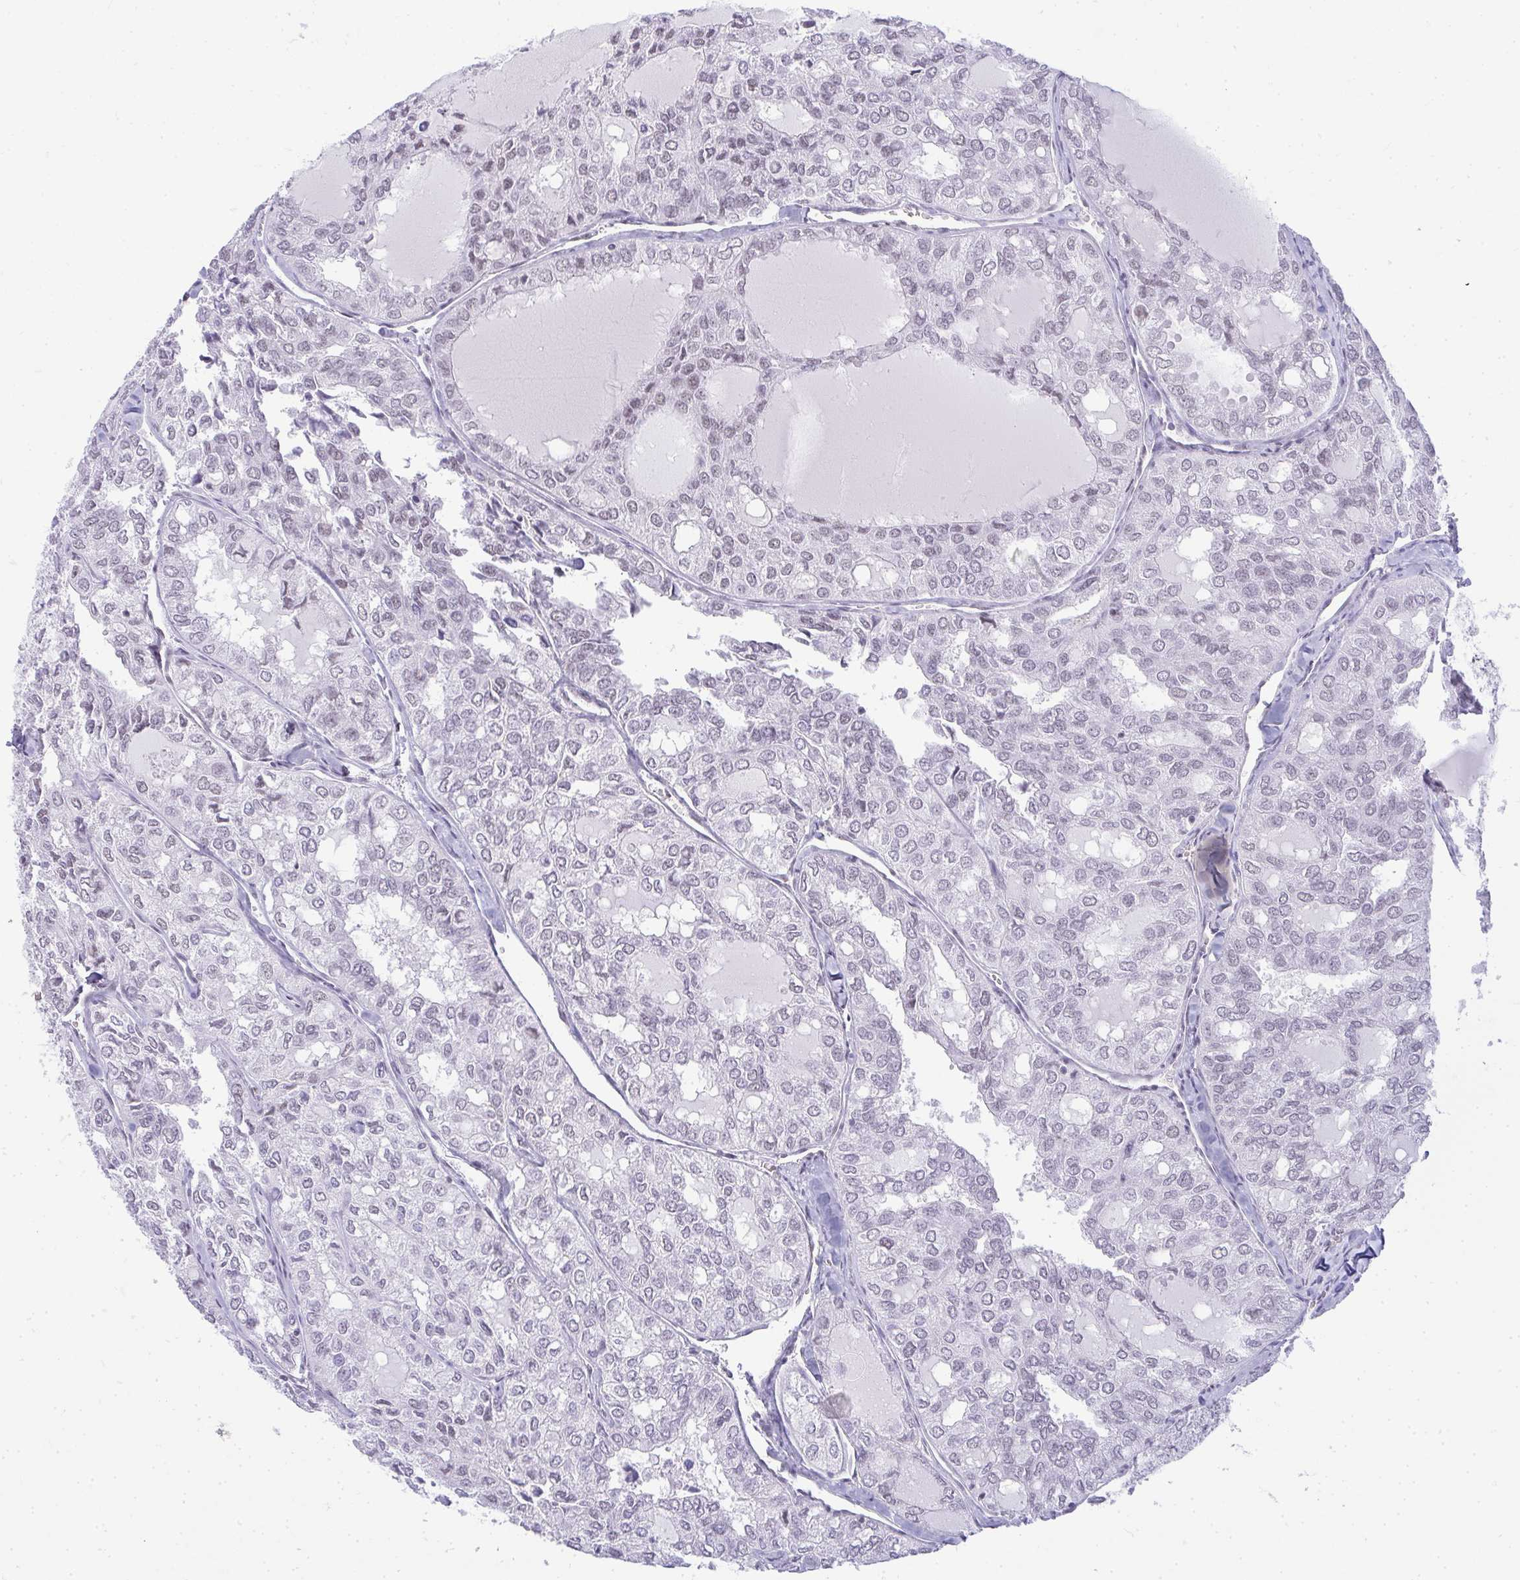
{"staining": {"intensity": "negative", "quantity": "none", "location": "none"}, "tissue": "thyroid cancer", "cell_type": "Tumor cells", "image_type": "cancer", "snomed": [{"axis": "morphology", "description": "Follicular adenoma carcinoma, NOS"}, {"axis": "topography", "description": "Thyroid gland"}], "caption": "The histopathology image demonstrates no staining of tumor cells in thyroid follicular adenoma carcinoma.", "gene": "PLA2G1B", "patient": {"sex": "male", "age": 75}}